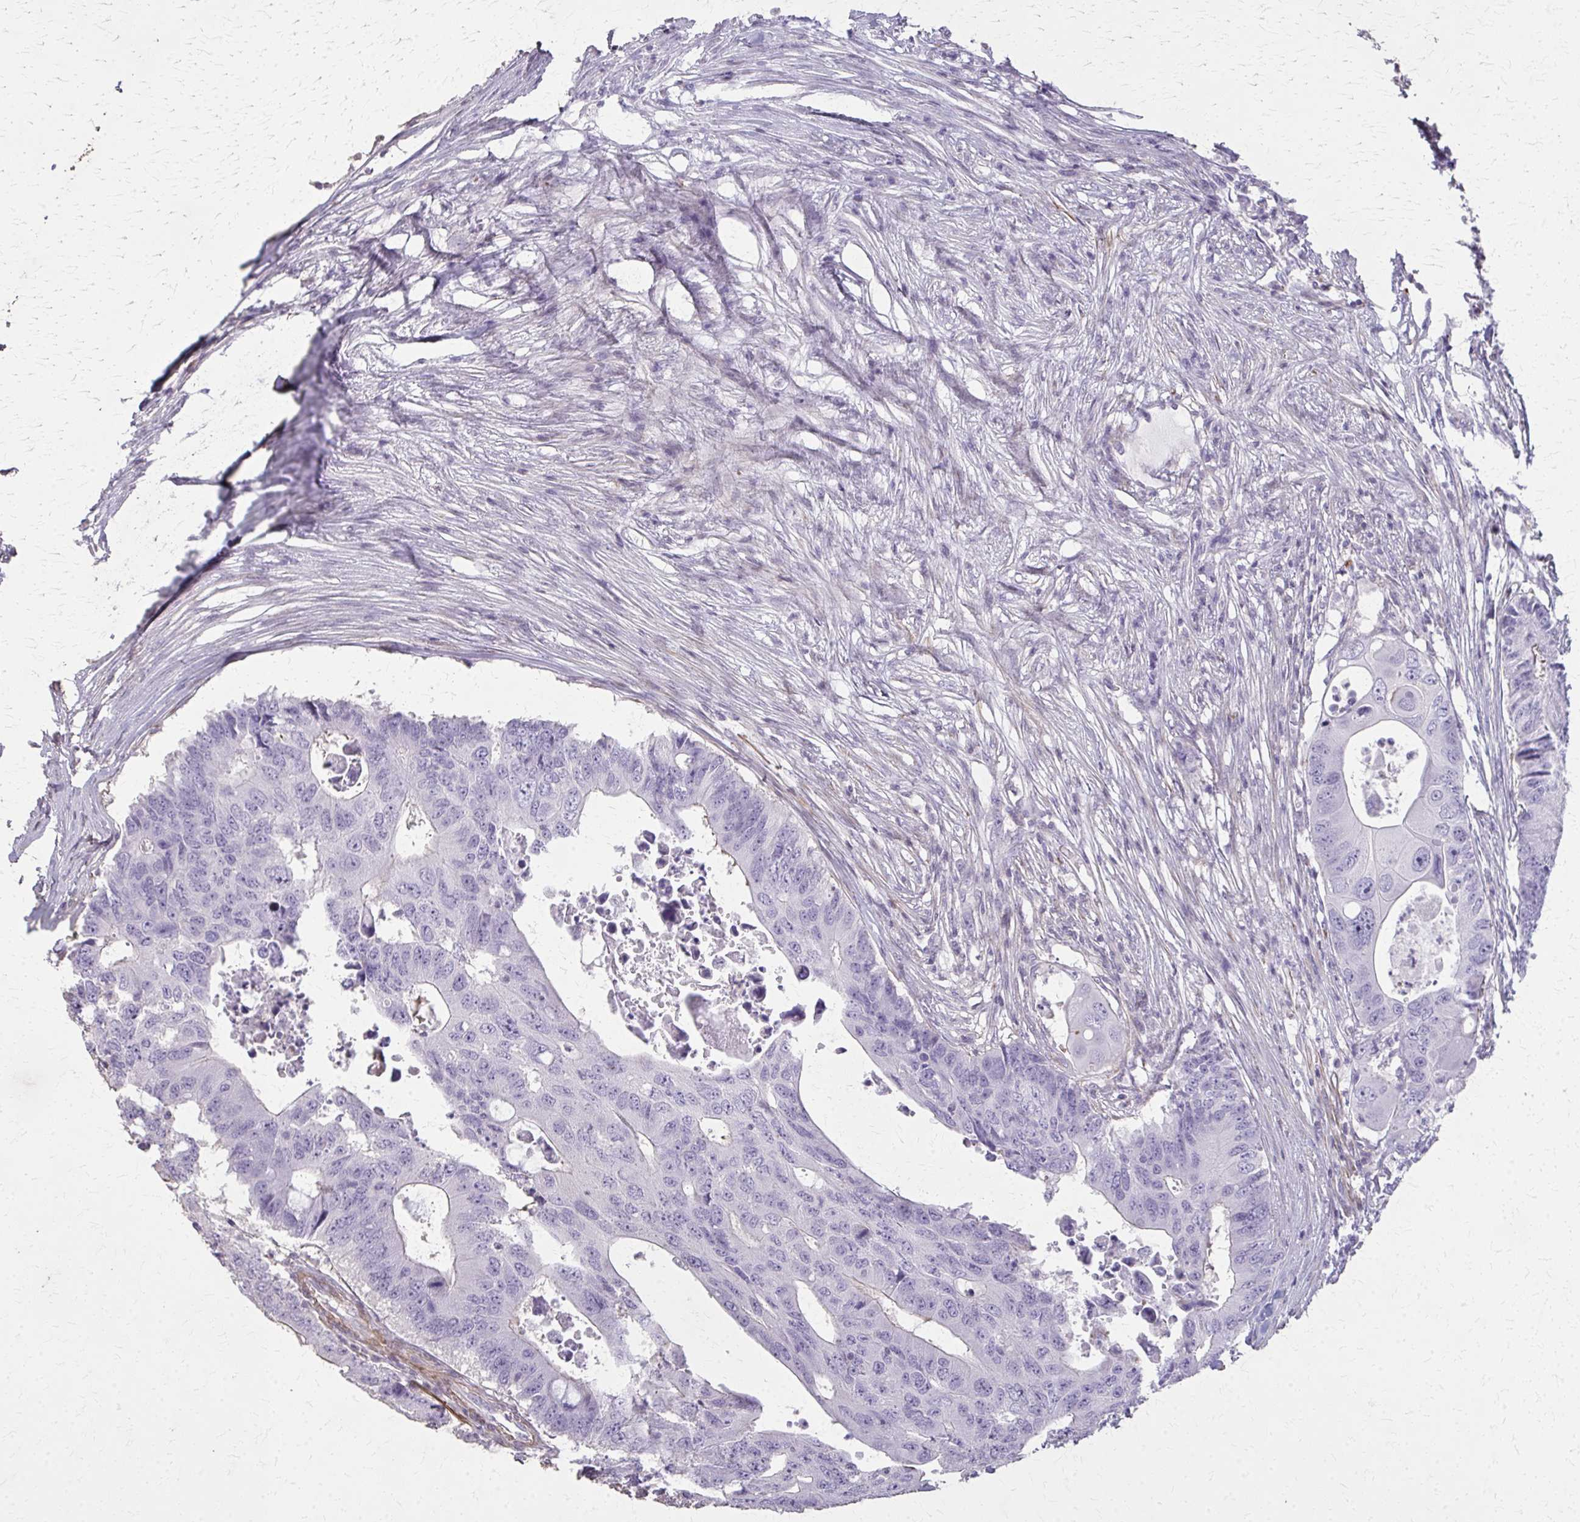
{"staining": {"intensity": "negative", "quantity": "none", "location": "none"}, "tissue": "colorectal cancer", "cell_type": "Tumor cells", "image_type": "cancer", "snomed": [{"axis": "morphology", "description": "Adenocarcinoma, NOS"}, {"axis": "topography", "description": "Colon"}], "caption": "Protein analysis of colorectal cancer demonstrates no significant positivity in tumor cells.", "gene": "TENM4", "patient": {"sex": "male", "age": 71}}